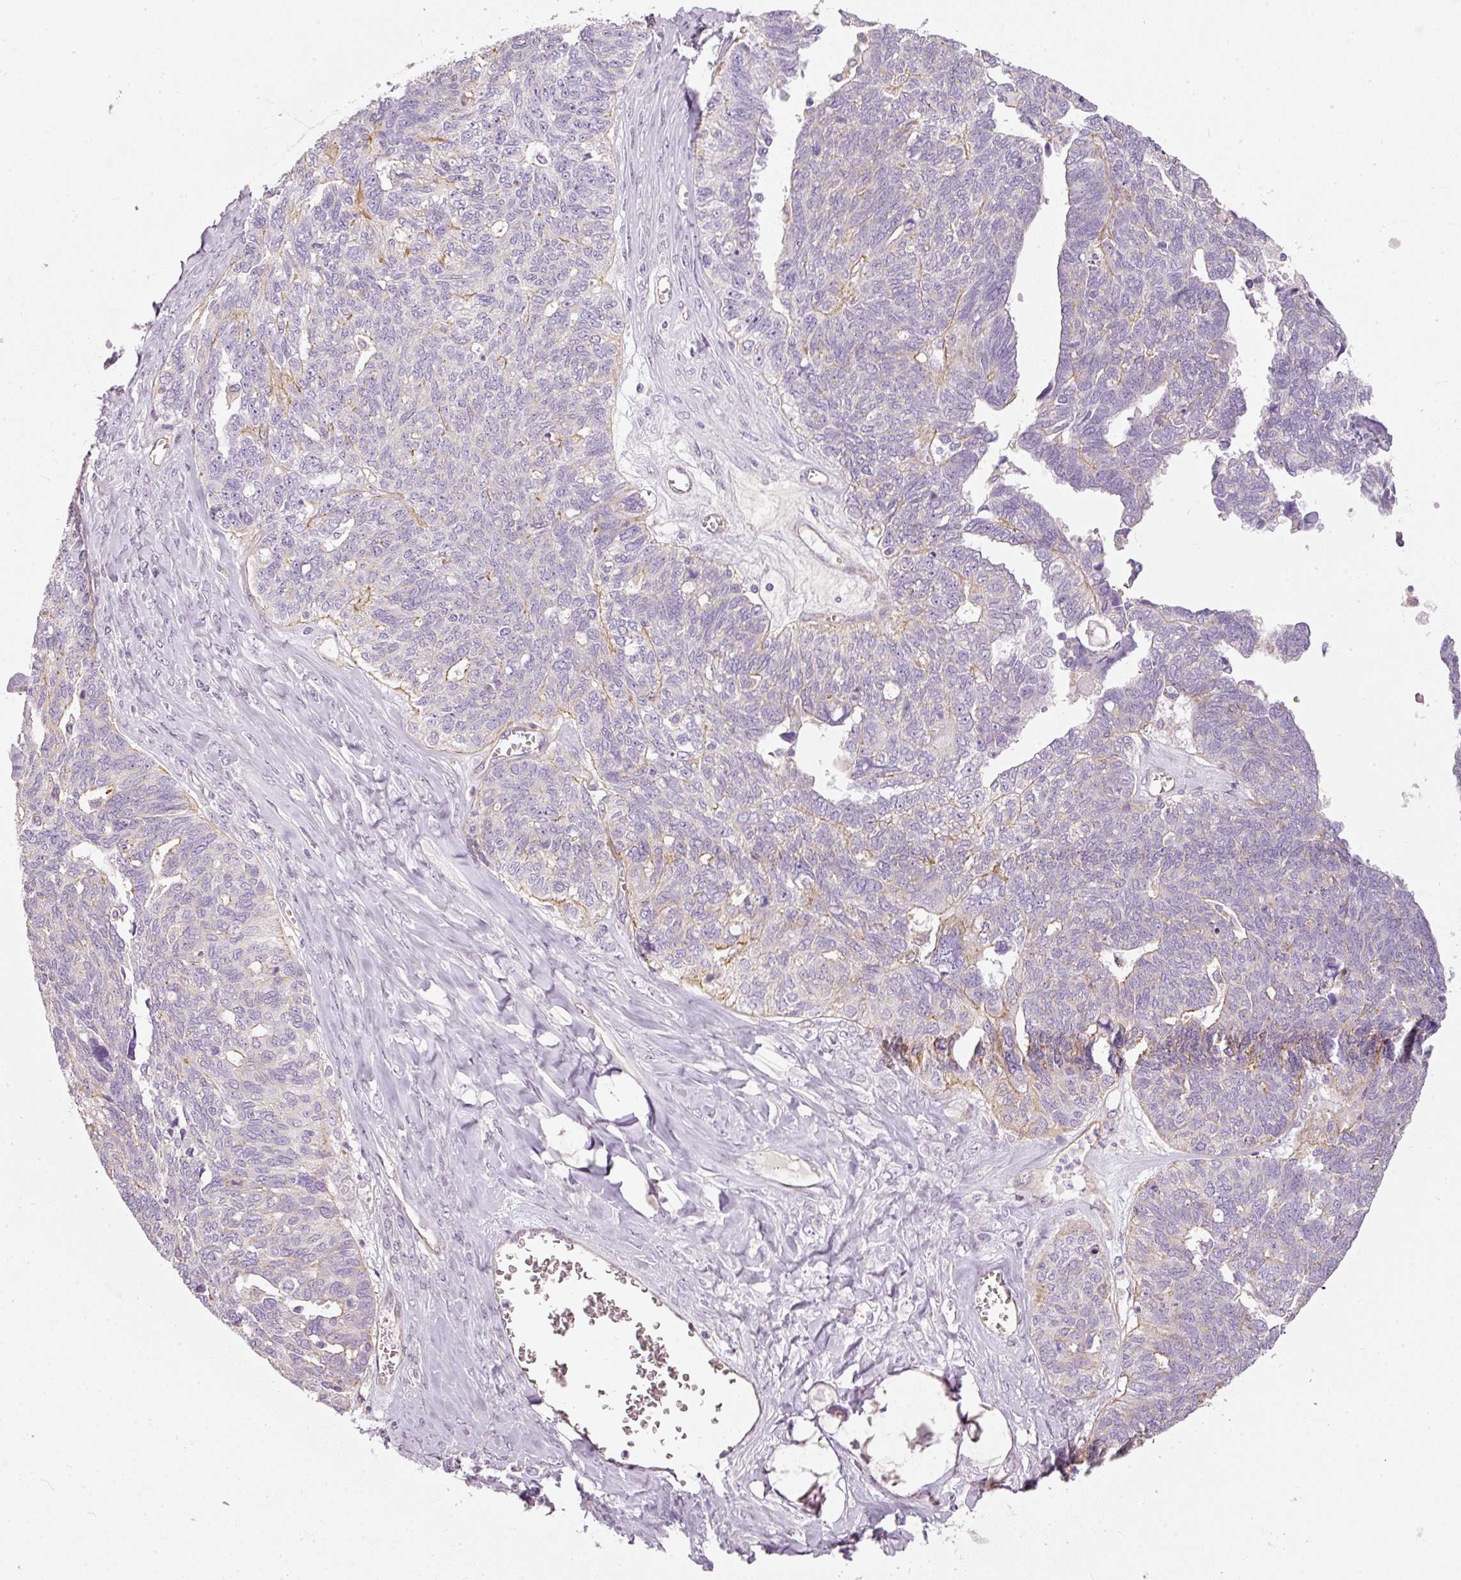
{"staining": {"intensity": "negative", "quantity": "none", "location": "none"}, "tissue": "ovarian cancer", "cell_type": "Tumor cells", "image_type": "cancer", "snomed": [{"axis": "morphology", "description": "Cystadenocarcinoma, serous, NOS"}, {"axis": "topography", "description": "Ovary"}], "caption": "The image reveals no significant expression in tumor cells of serous cystadenocarcinoma (ovarian).", "gene": "OSR2", "patient": {"sex": "female", "age": 79}}